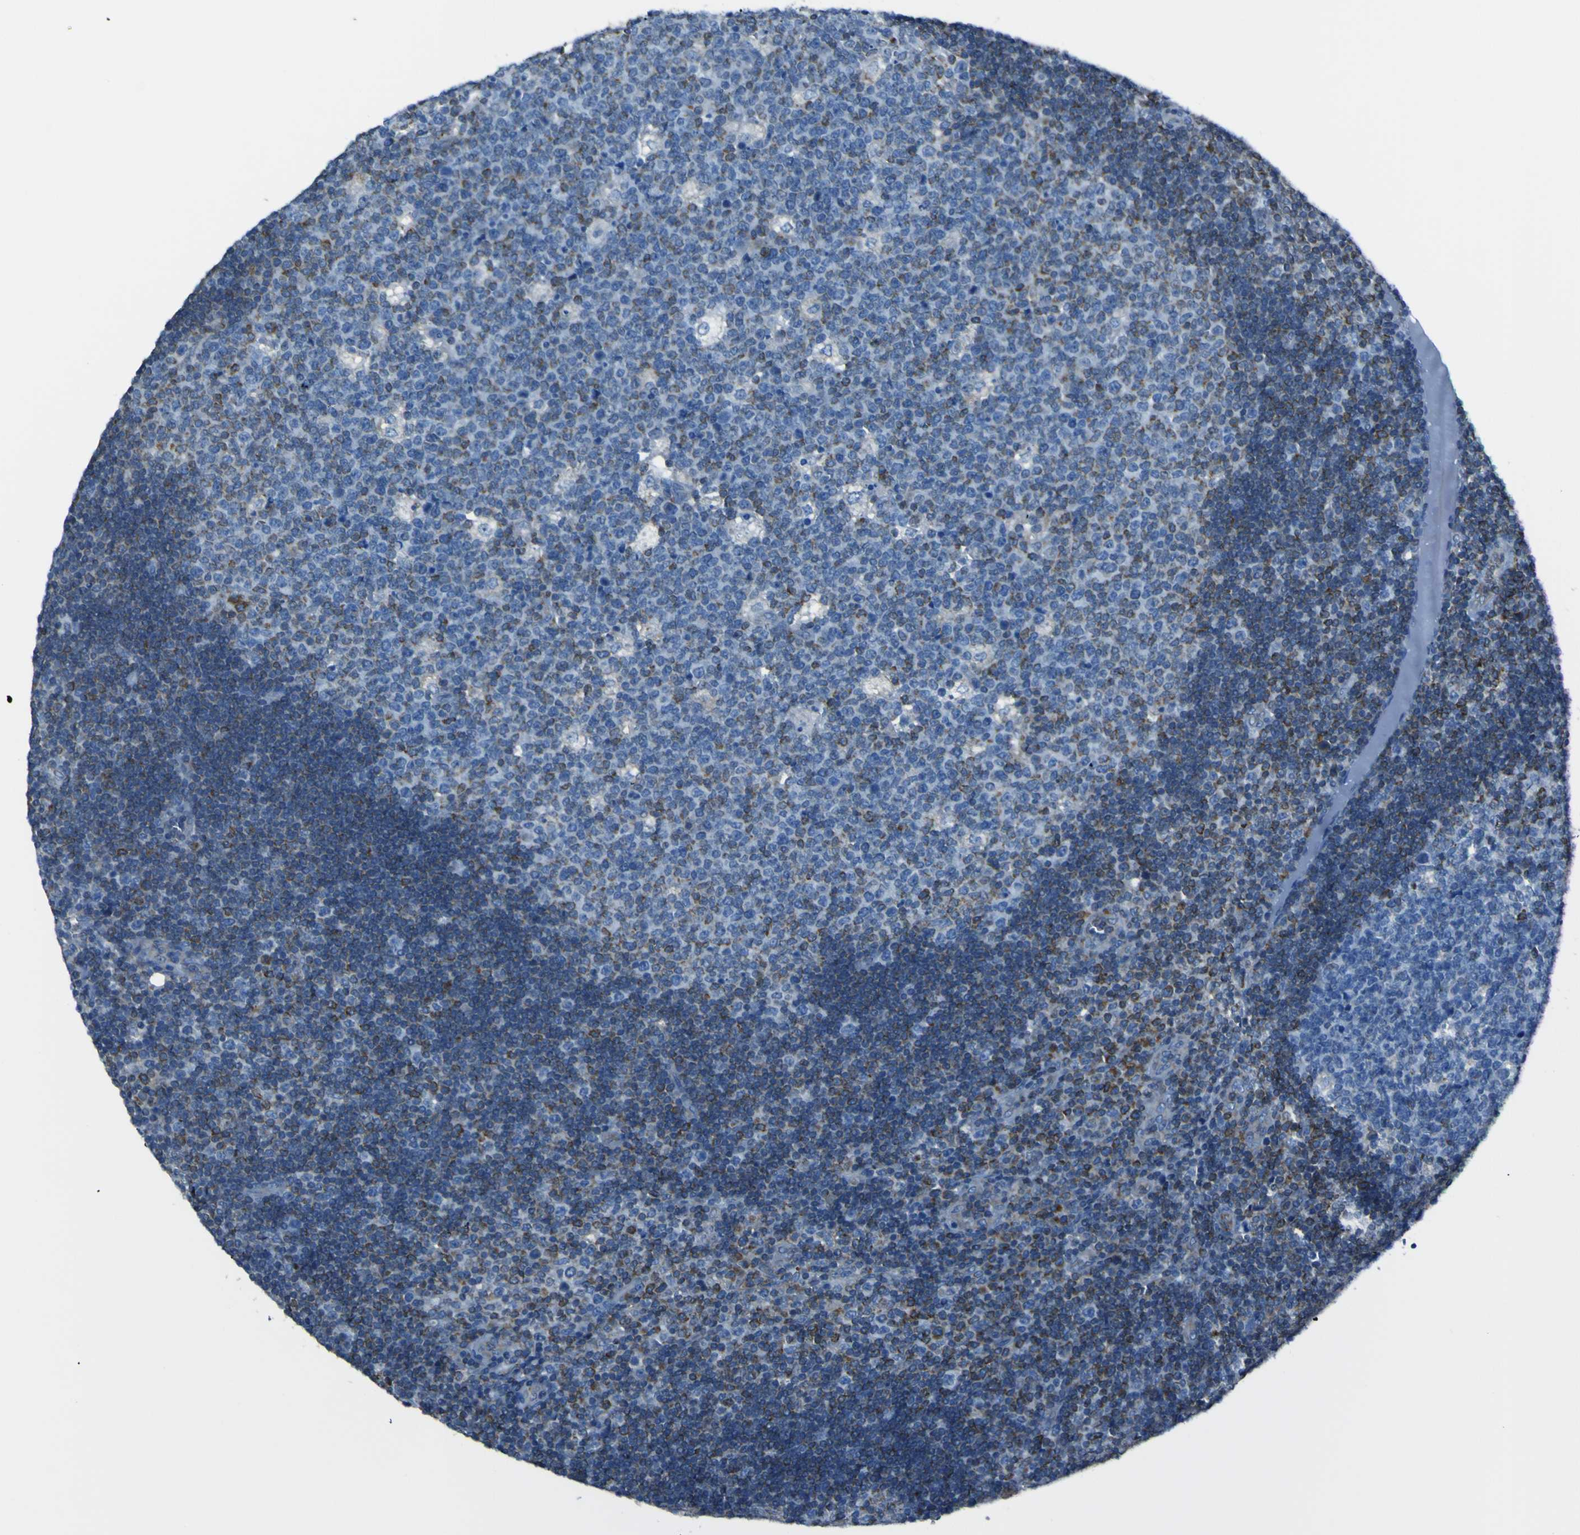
{"staining": {"intensity": "moderate", "quantity": "<25%", "location": "cytoplasmic/membranous"}, "tissue": "lymph node", "cell_type": "Germinal center cells", "image_type": "normal", "snomed": [{"axis": "morphology", "description": "Normal tissue, NOS"}, {"axis": "topography", "description": "Lymph node"}, {"axis": "topography", "description": "Salivary gland"}], "caption": "Human lymph node stained for a protein (brown) displays moderate cytoplasmic/membranous positive expression in about <25% of germinal center cells.", "gene": "STIM1", "patient": {"sex": "male", "age": 8}}